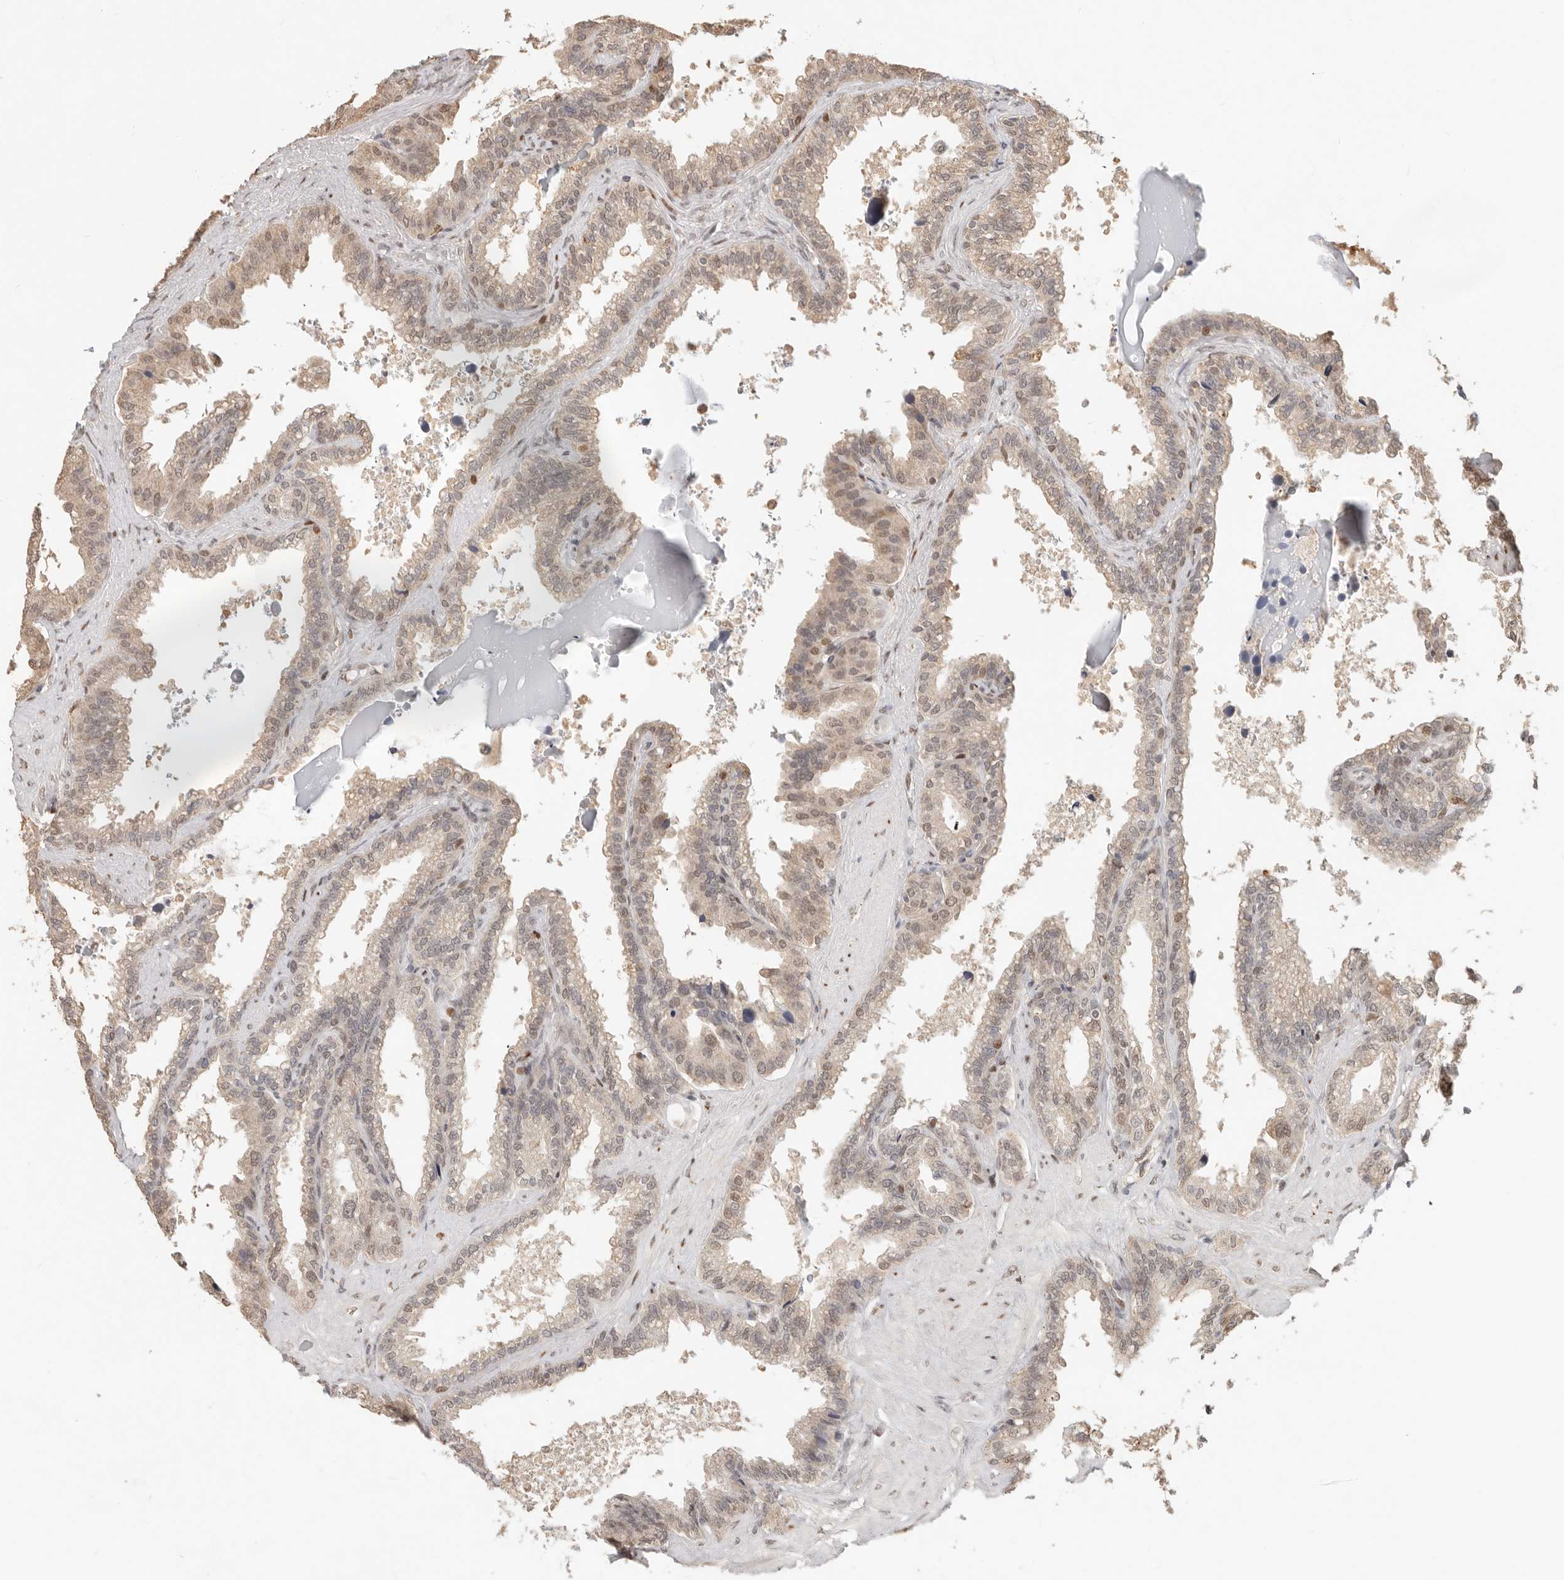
{"staining": {"intensity": "weak", "quantity": "25%-75%", "location": "nuclear"}, "tissue": "seminal vesicle", "cell_type": "Glandular cells", "image_type": "normal", "snomed": [{"axis": "morphology", "description": "Normal tissue, NOS"}, {"axis": "topography", "description": "Seminal veicle"}], "caption": "Weak nuclear staining is seen in about 25%-75% of glandular cells in benign seminal vesicle. The protein of interest is stained brown, and the nuclei are stained in blue (DAB IHC with brightfield microscopy, high magnification).", "gene": "NPAS2", "patient": {"sex": "male", "age": 46}}